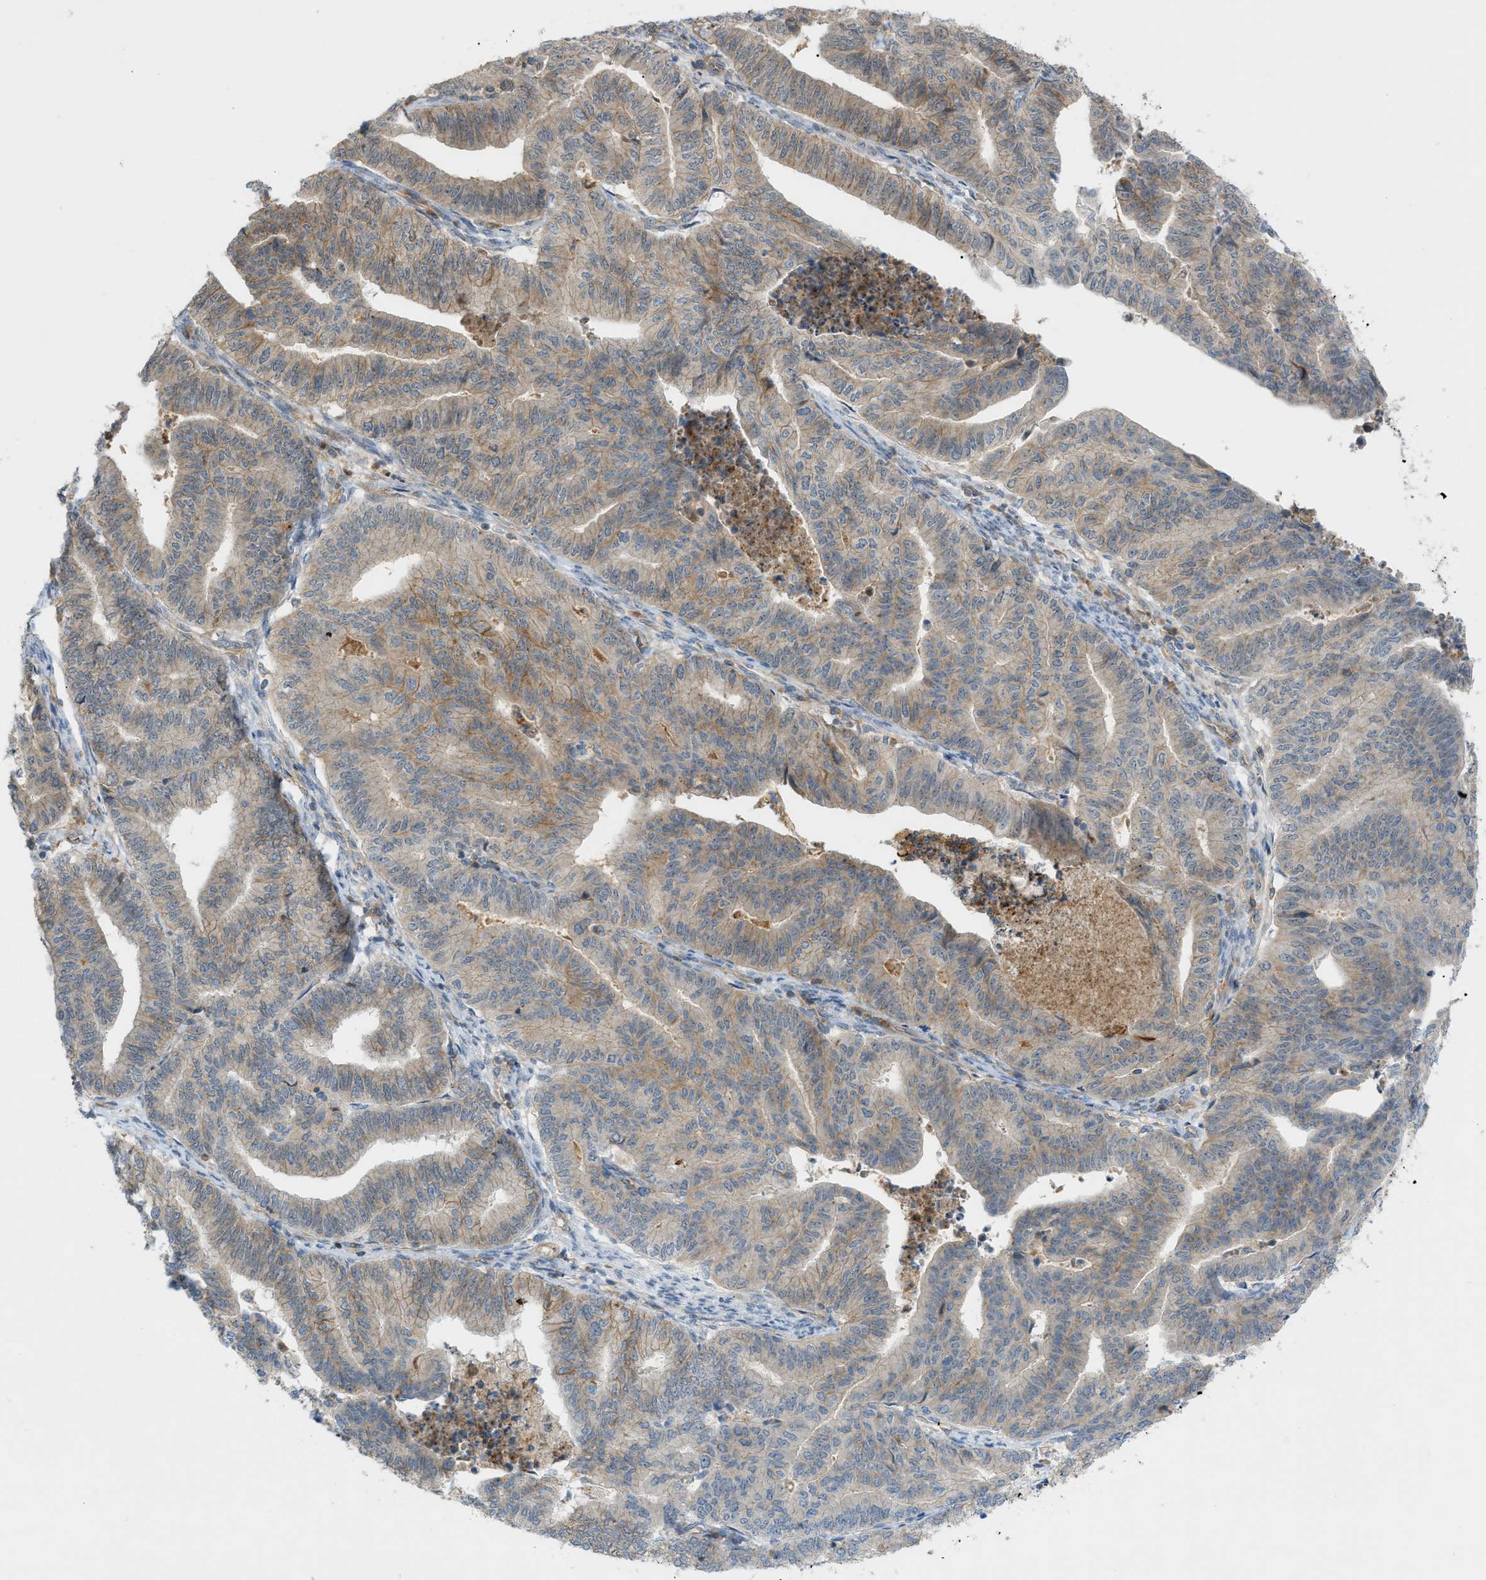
{"staining": {"intensity": "moderate", "quantity": "25%-75%", "location": "cytoplasmic/membranous"}, "tissue": "endometrial cancer", "cell_type": "Tumor cells", "image_type": "cancer", "snomed": [{"axis": "morphology", "description": "Adenocarcinoma, NOS"}, {"axis": "topography", "description": "Endometrium"}], "caption": "Immunohistochemical staining of human endometrial cancer demonstrates medium levels of moderate cytoplasmic/membranous protein expression in about 25%-75% of tumor cells. Nuclei are stained in blue.", "gene": "GRK6", "patient": {"sex": "female", "age": 79}}